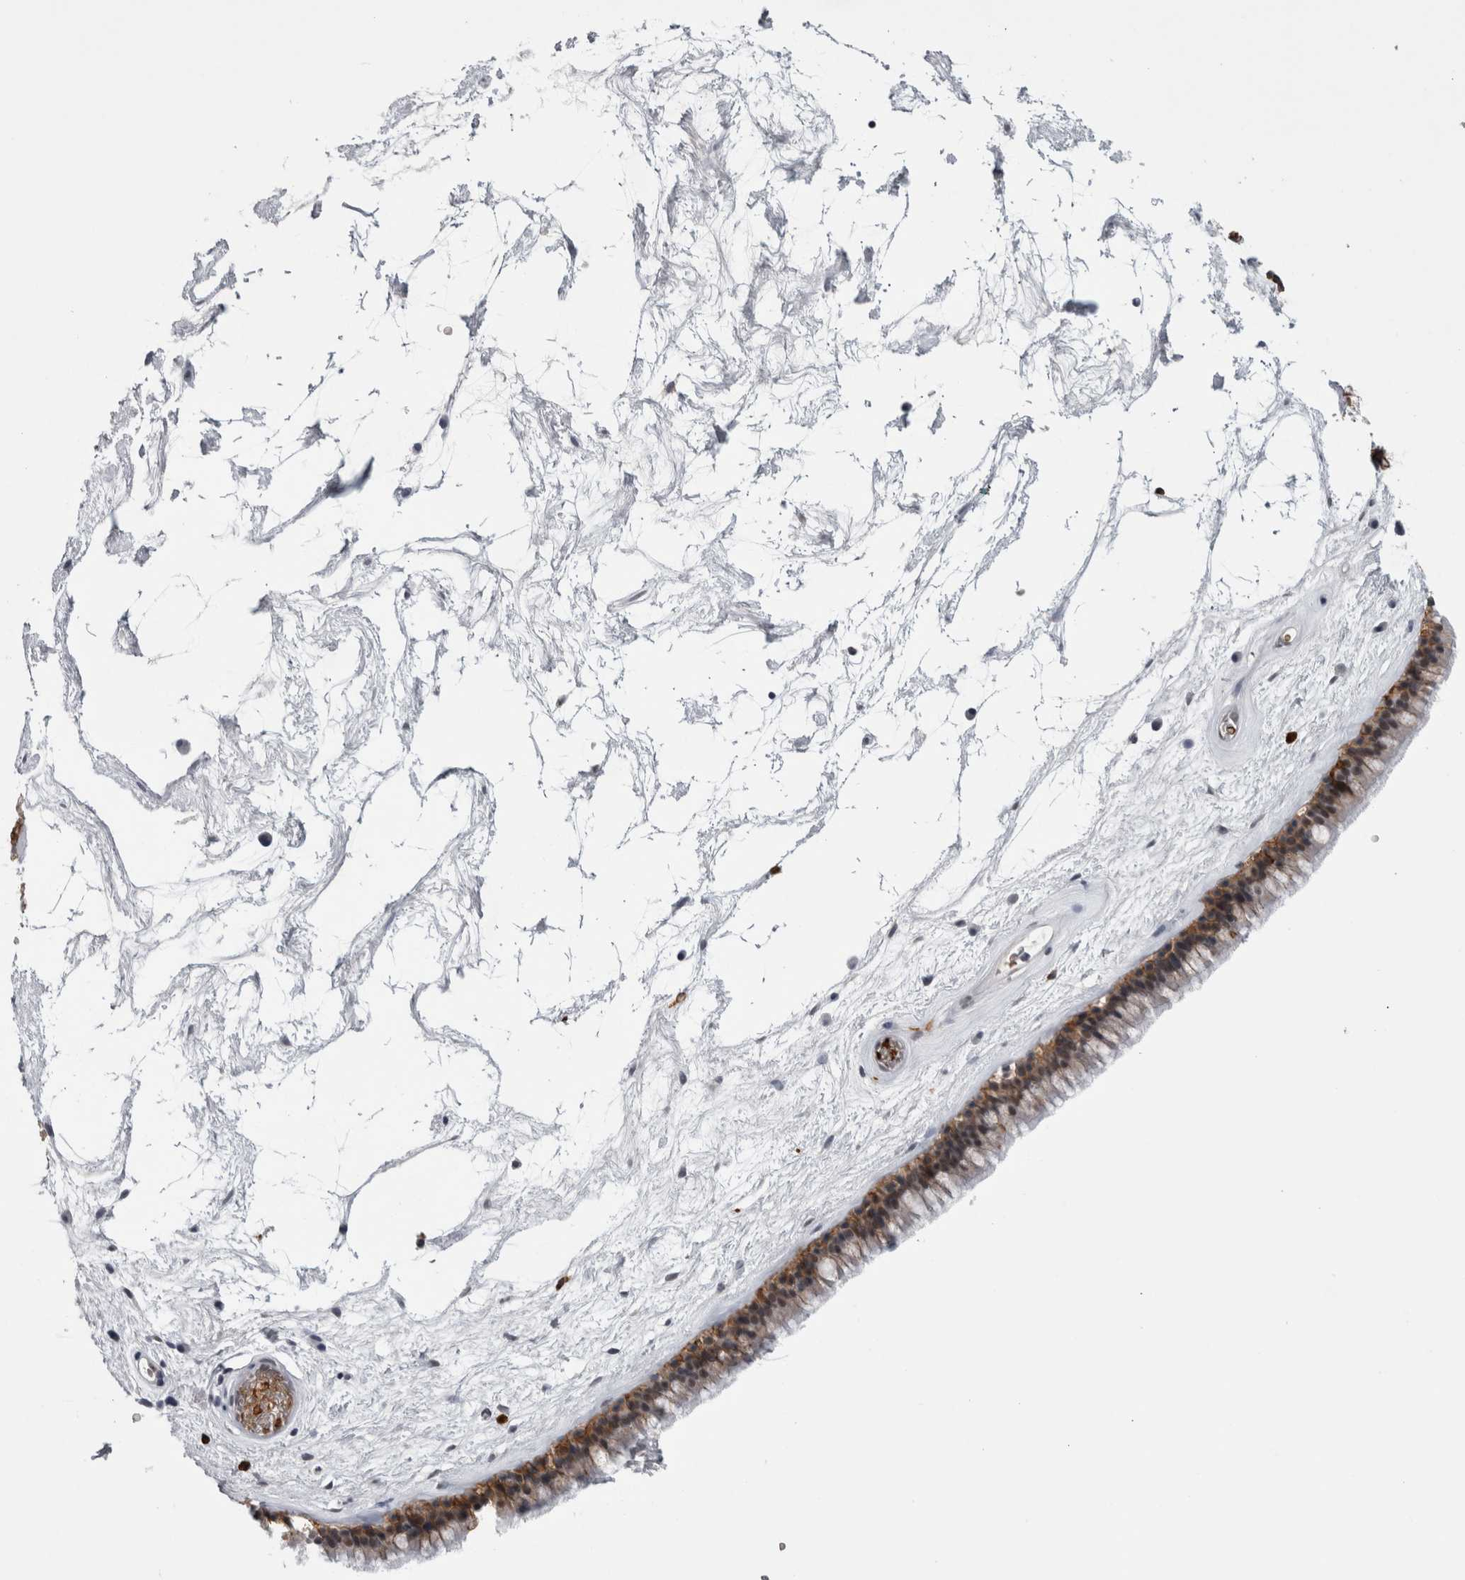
{"staining": {"intensity": "moderate", "quantity": ">75%", "location": "cytoplasmic/membranous"}, "tissue": "nasopharynx", "cell_type": "Respiratory epithelial cells", "image_type": "normal", "snomed": [{"axis": "morphology", "description": "Normal tissue, NOS"}, {"axis": "morphology", "description": "Inflammation, NOS"}, {"axis": "topography", "description": "Nasopharynx"}], "caption": "Protein staining demonstrates moderate cytoplasmic/membranous expression in about >75% of respiratory epithelial cells in normal nasopharynx. The protein of interest is stained brown, and the nuclei are stained in blue (DAB (3,3'-diaminobenzidine) IHC with brightfield microscopy, high magnification).", "gene": "PEBP4", "patient": {"sex": "male", "age": 48}}